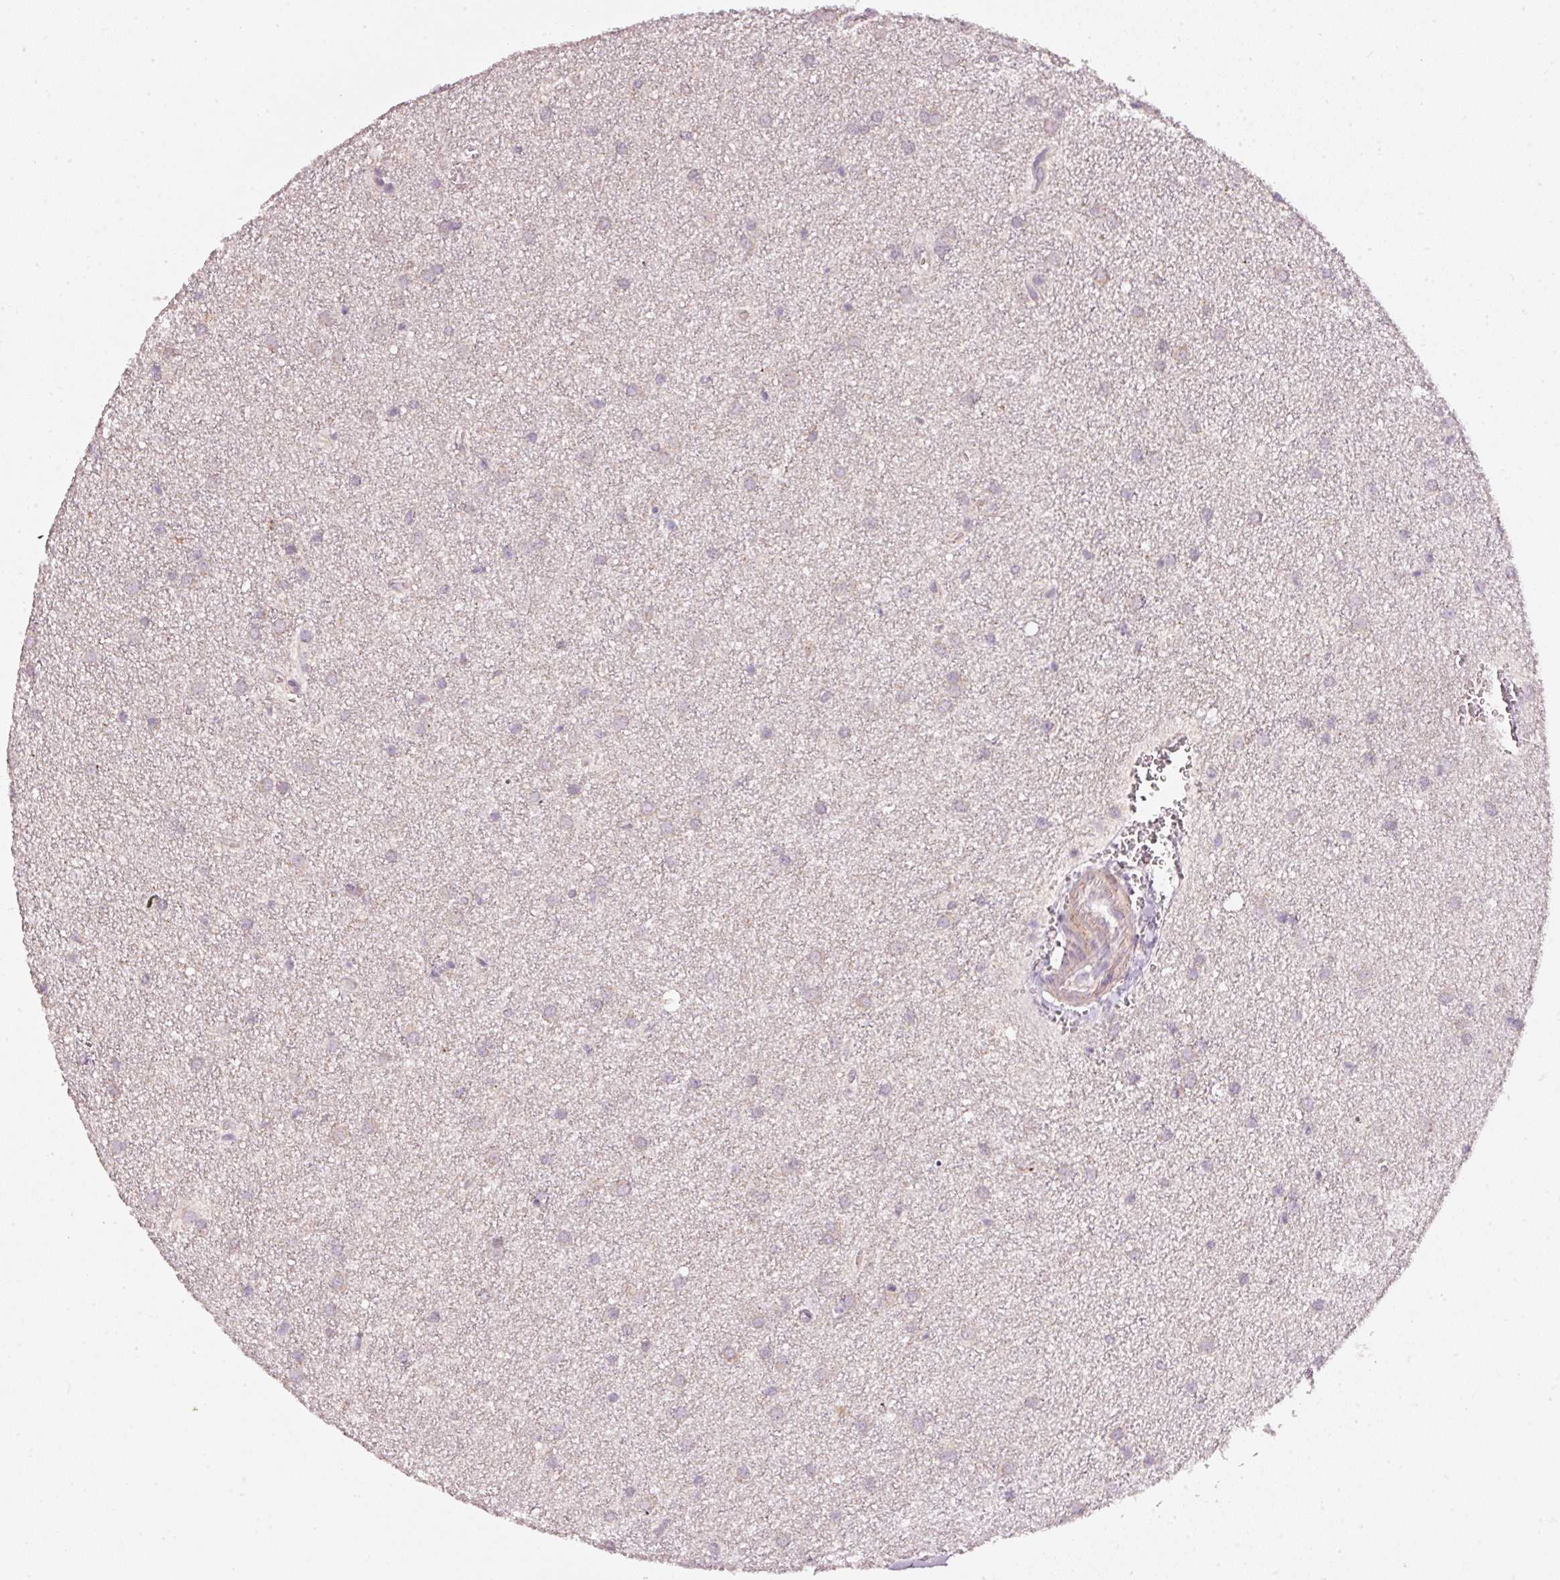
{"staining": {"intensity": "negative", "quantity": "none", "location": "none"}, "tissue": "glioma", "cell_type": "Tumor cells", "image_type": "cancer", "snomed": [{"axis": "morphology", "description": "Glioma, malignant, Low grade"}, {"axis": "topography", "description": "Cerebellum"}], "caption": "High magnification brightfield microscopy of glioma stained with DAB (brown) and counterstained with hematoxylin (blue): tumor cells show no significant staining.", "gene": "TOB2", "patient": {"sex": "female", "age": 5}}